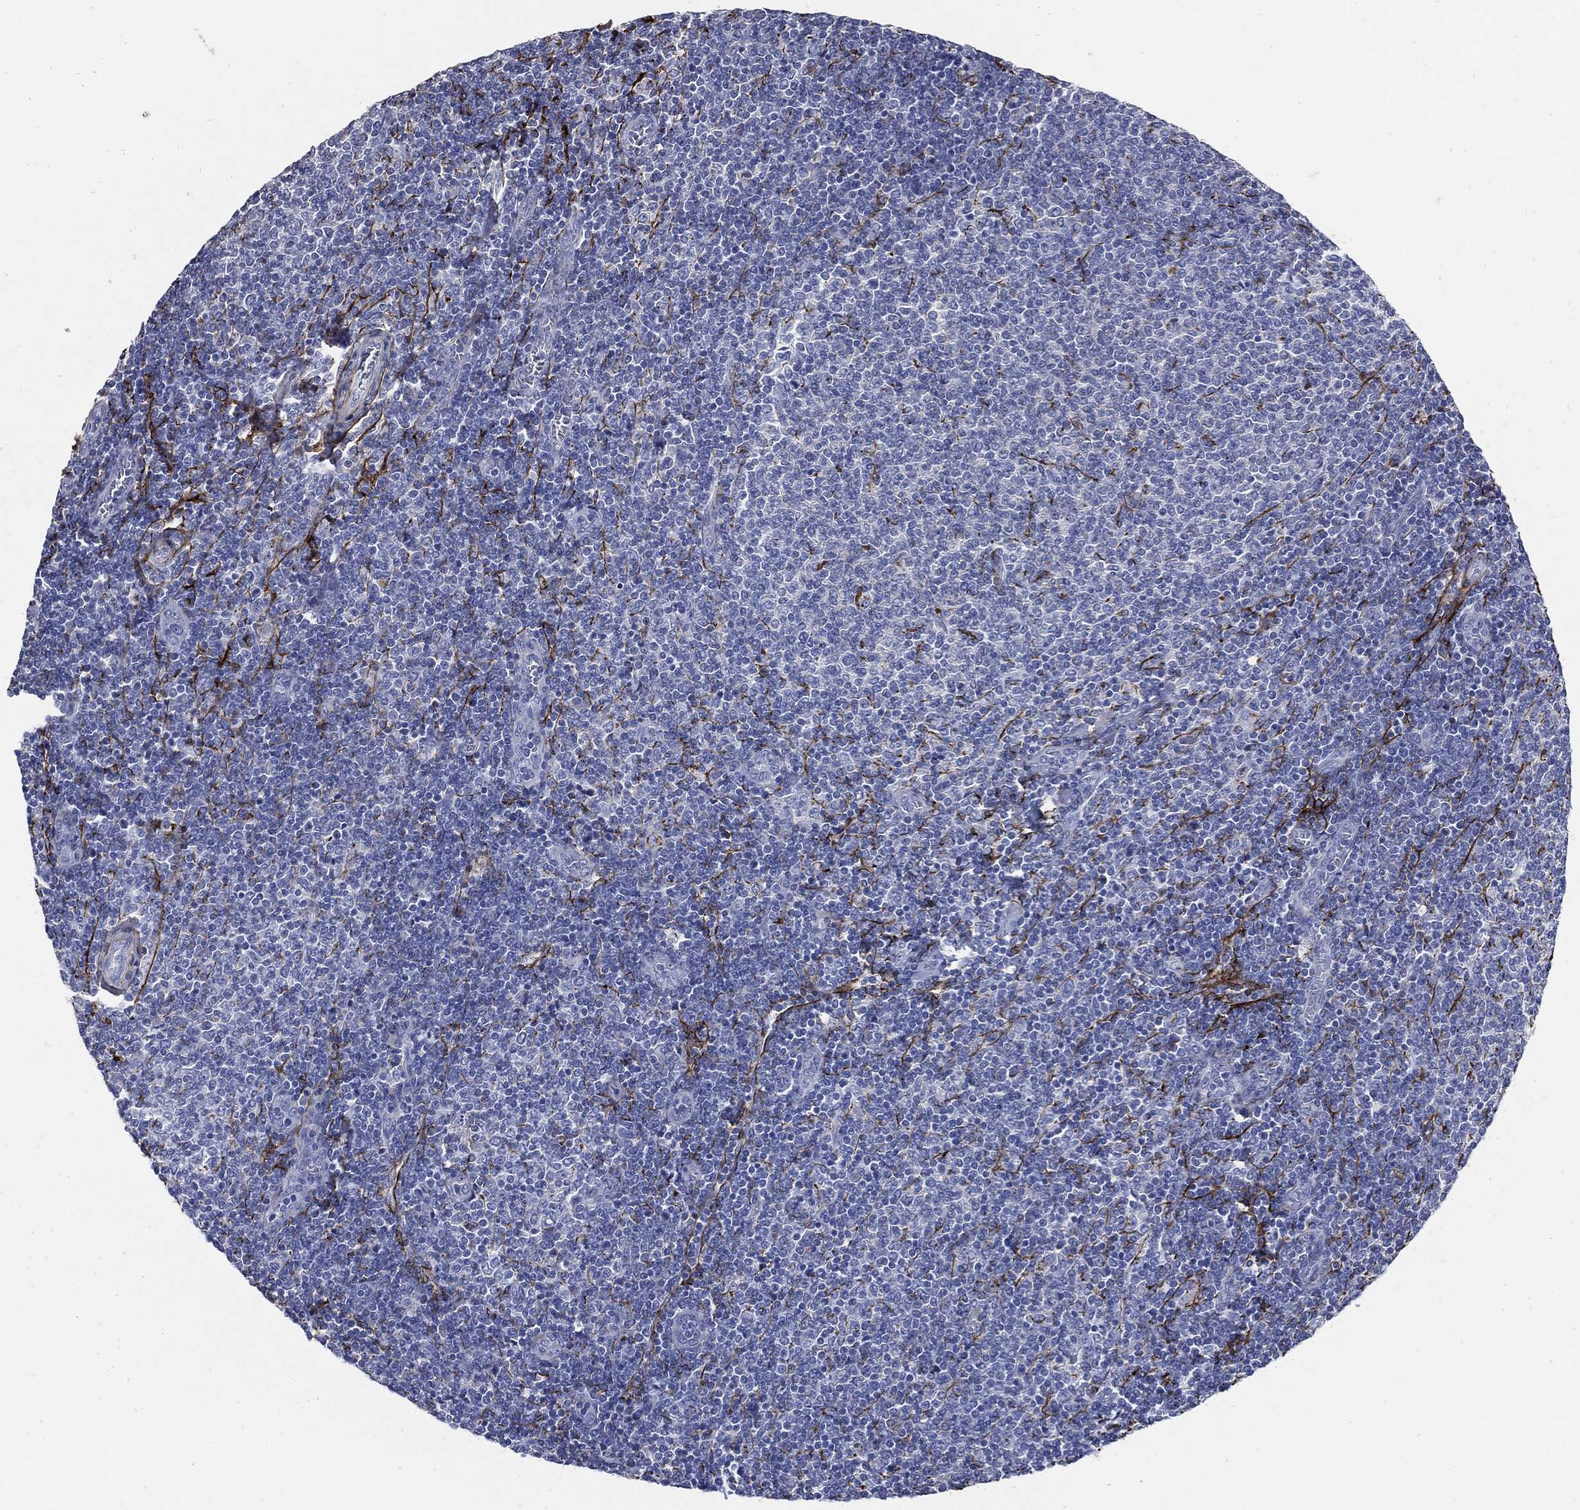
{"staining": {"intensity": "negative", "quantity": "none", "location": "none"}, "tissue": "lymphoma", "cell_type": "Tumor cells", "image_type": "cancer", "snomed": [{"axis": "morphology", "description": "Malignant lymphoma, non-Hodgkin's type, Low grade"}, {"axis": "topography", "description": "Lymph node"}], "caption": "Immunohistochemistry photomicrograph of neoplastic tissue: human lymphoma stained with DAB (3,3'-diaminobenzidine) exhibits no significant protein staining in tumor cells. The staining was performed using DAB to visualize the protein expression in brown, while the nuclei were stained in blue with hematoxylin (Magnification: 20x).", "gene": "FBN1", "patient": {"sex": "male", "age": 52}}